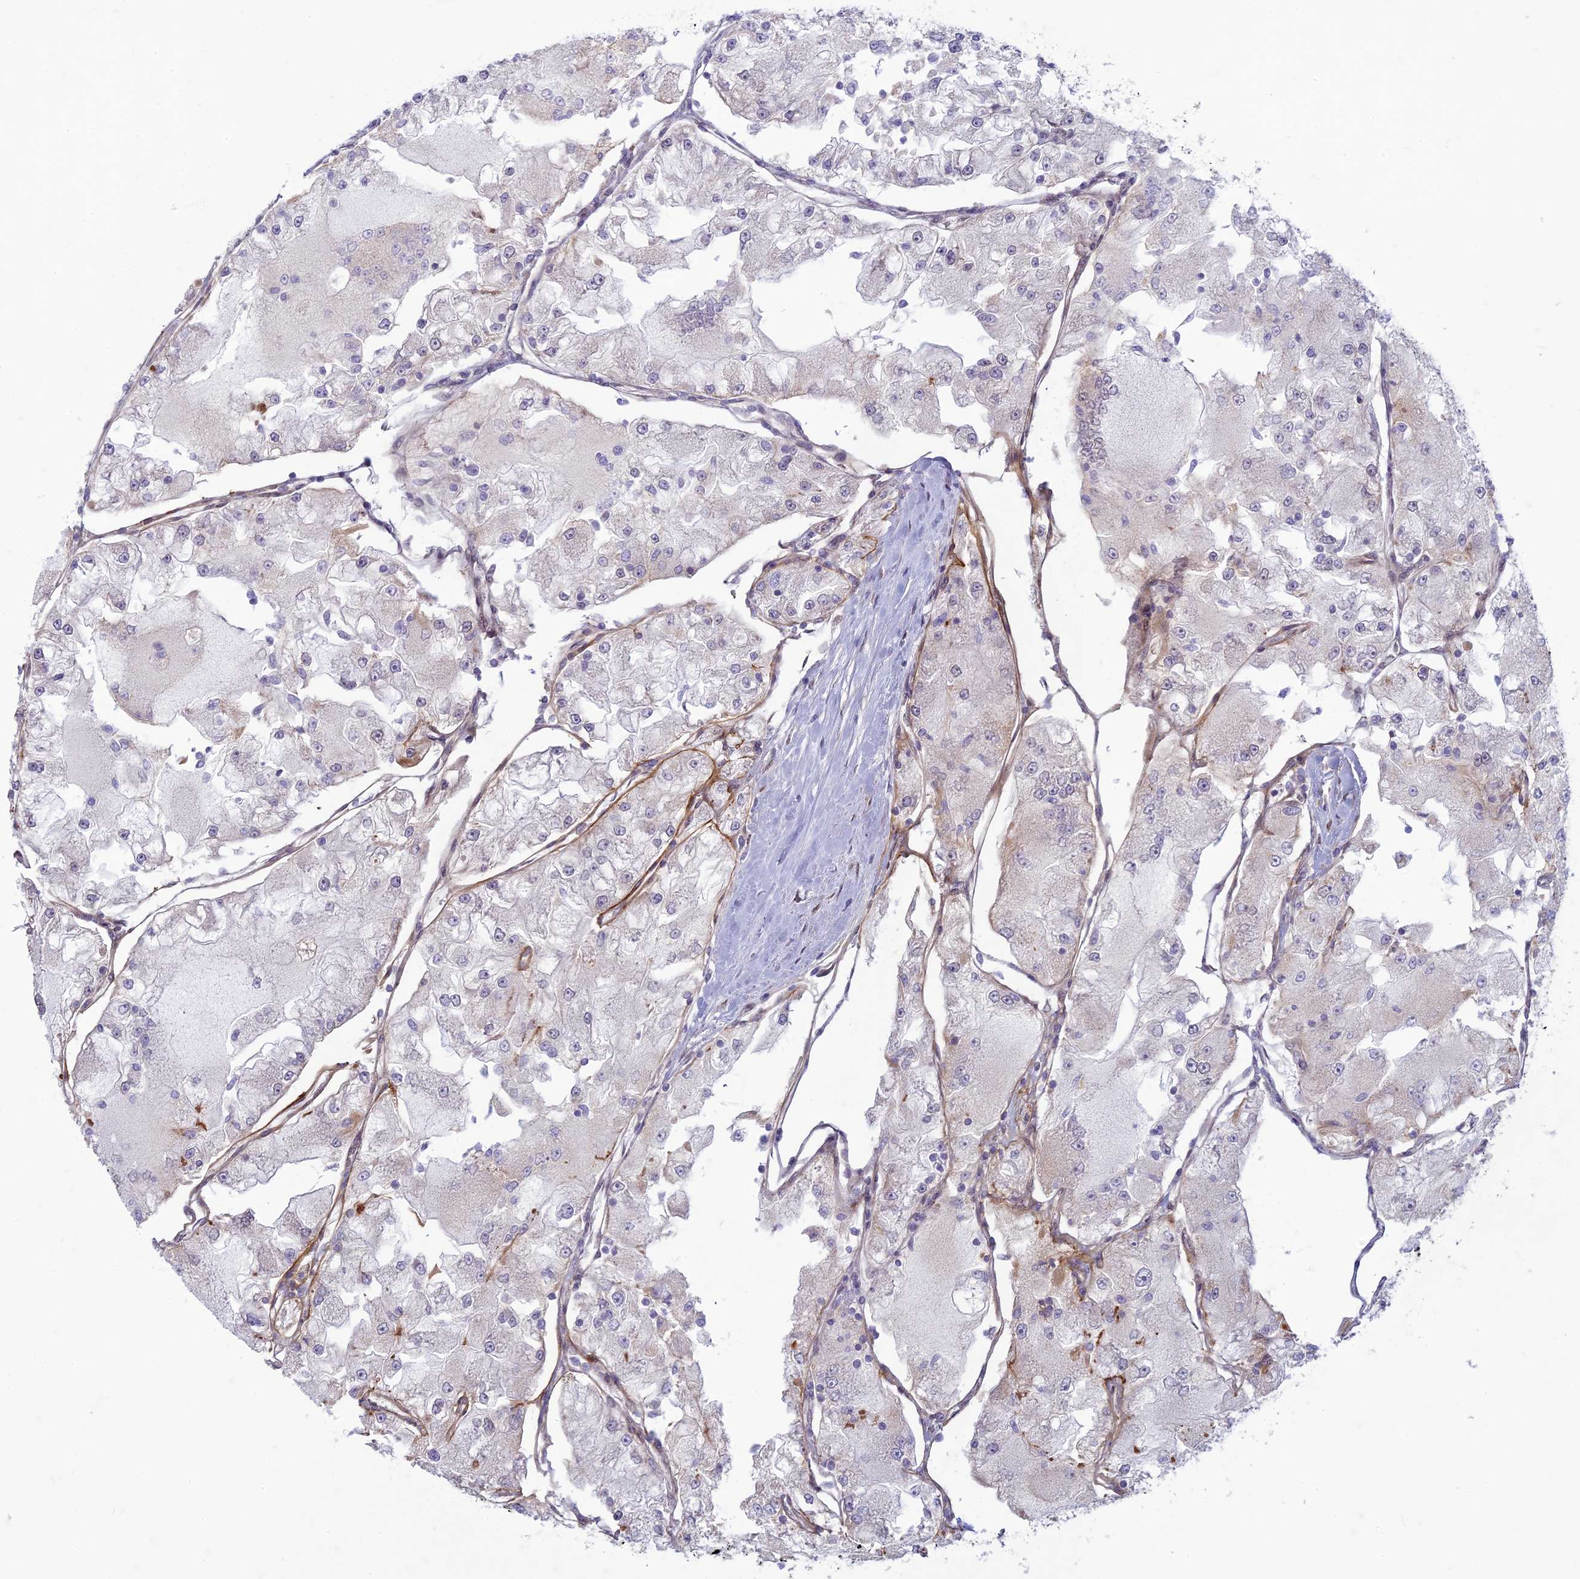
{"staining": {"intensity": "negative", "quantity": "none", "location": "none"}, "tissue": "renal cancer", "cell_type": "Tumor cells", "image_type": "cancer", "snomed": [{"axis": "morphology", "description": "Adenocarcinoma, NOS"}, {"axis": "topography", "description": "Kidney"}], "caption": "A high-resolution image shows immunohistochemistry staining of renal adenocarcinoma, which demonstrates no significant staining in tumor cells. The staining is performed using DAB (3,3'-diaminobenzidine) brown chromogen with nuclei counter-stained in using hematoxylin.", "gene": "FAM3C", "patient": {"sex": "female", "age": 72}}